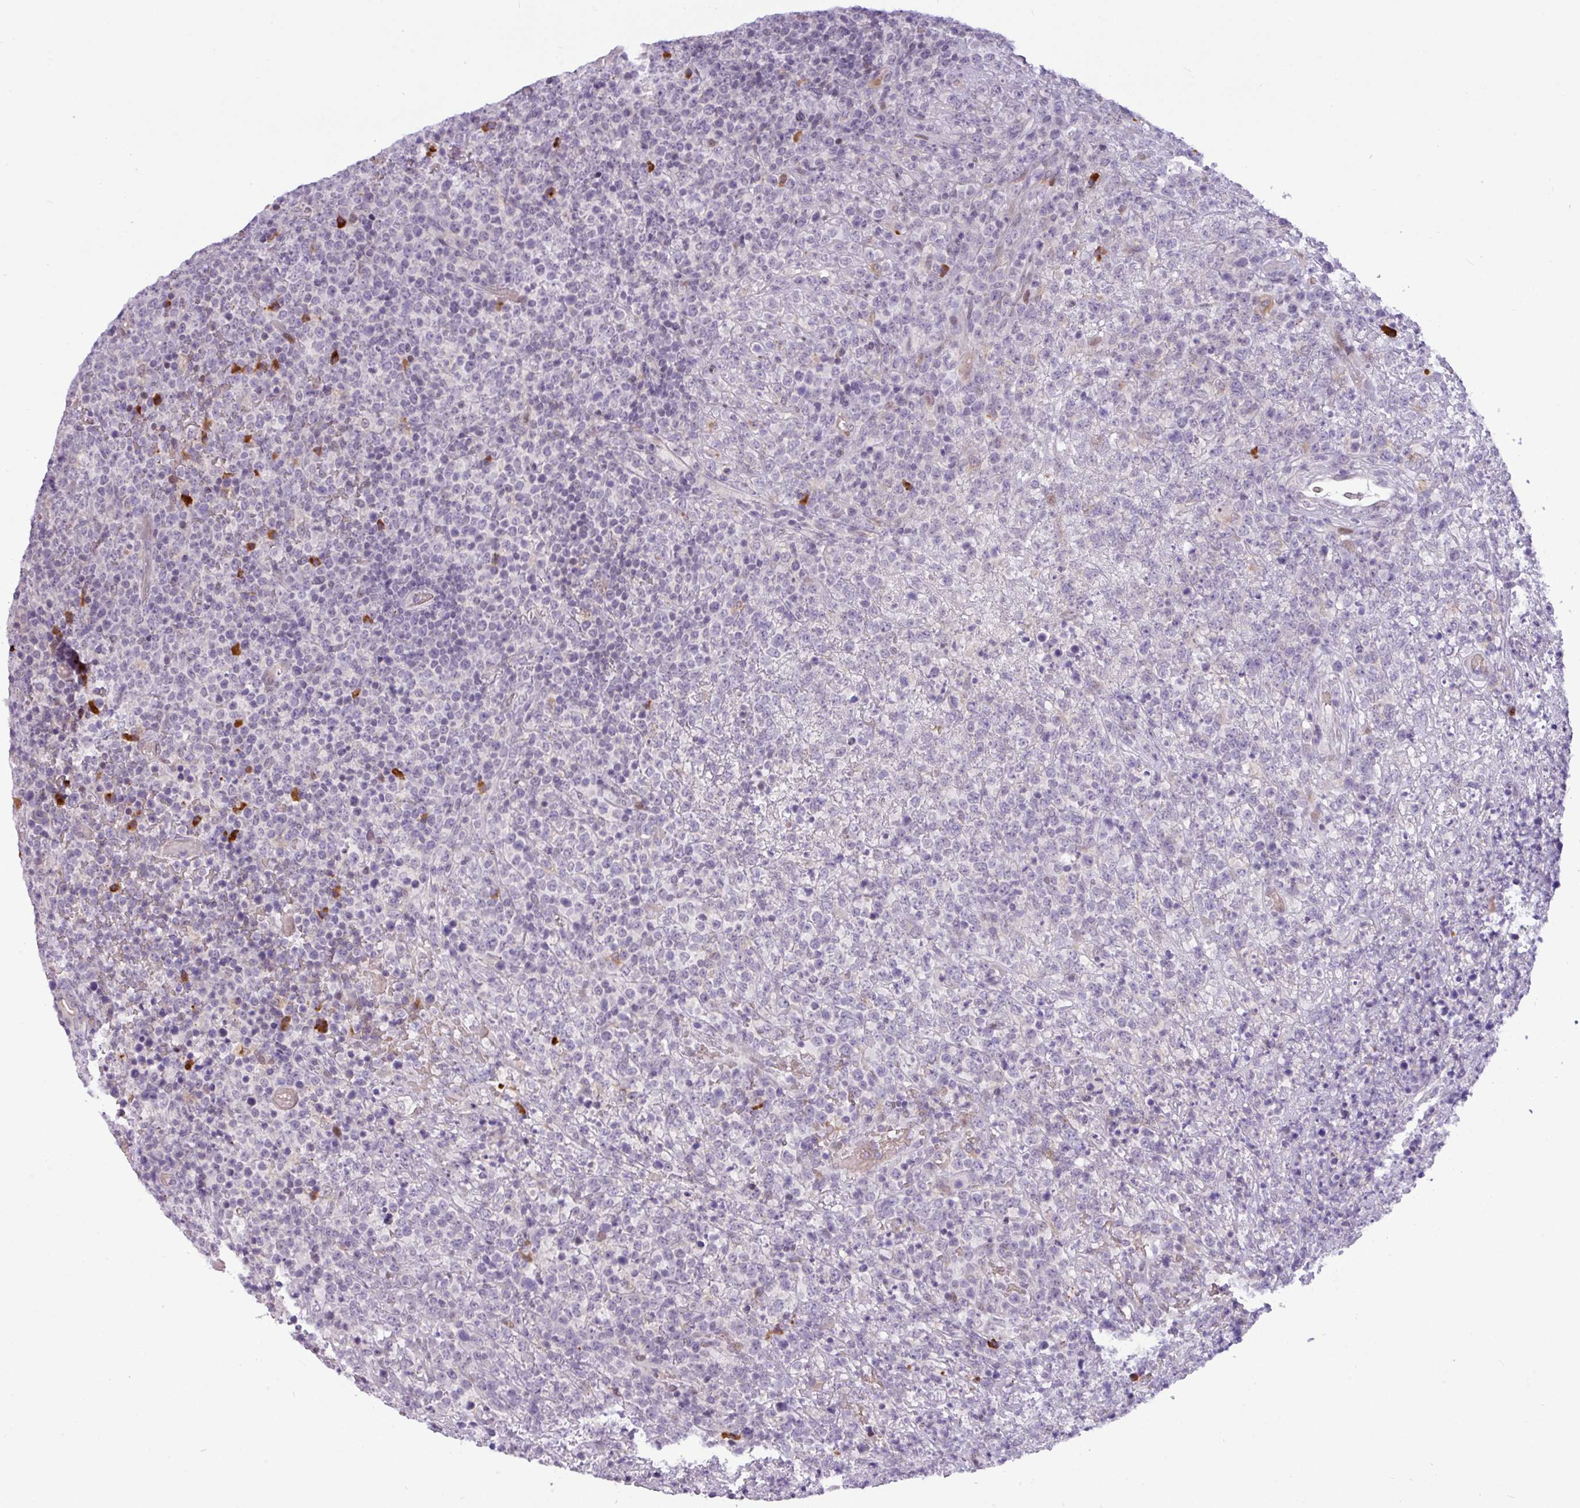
{"staining": {"intensity": "negative", "quantity": "none", "location": "none"}, "tissue": "lymphoma", "cell_type": "Tumor cells", "image_type": "cancer", "snomed": [{"axis": "morphology", "description": "Malignant lymphoma, non-Hodgkin's type, High grade"}, {"axis": "topography", "description": "Colon"}], "caption": "High power microscopy histopathology image of an immunohistochemistry micrograph of malignant lymphoma, non-Hodgkin's type (high-grade), revealing no significant expression in tumor cells.", "gene": "SLC66A2", "patient": {"sex": "female", "age": 53}}